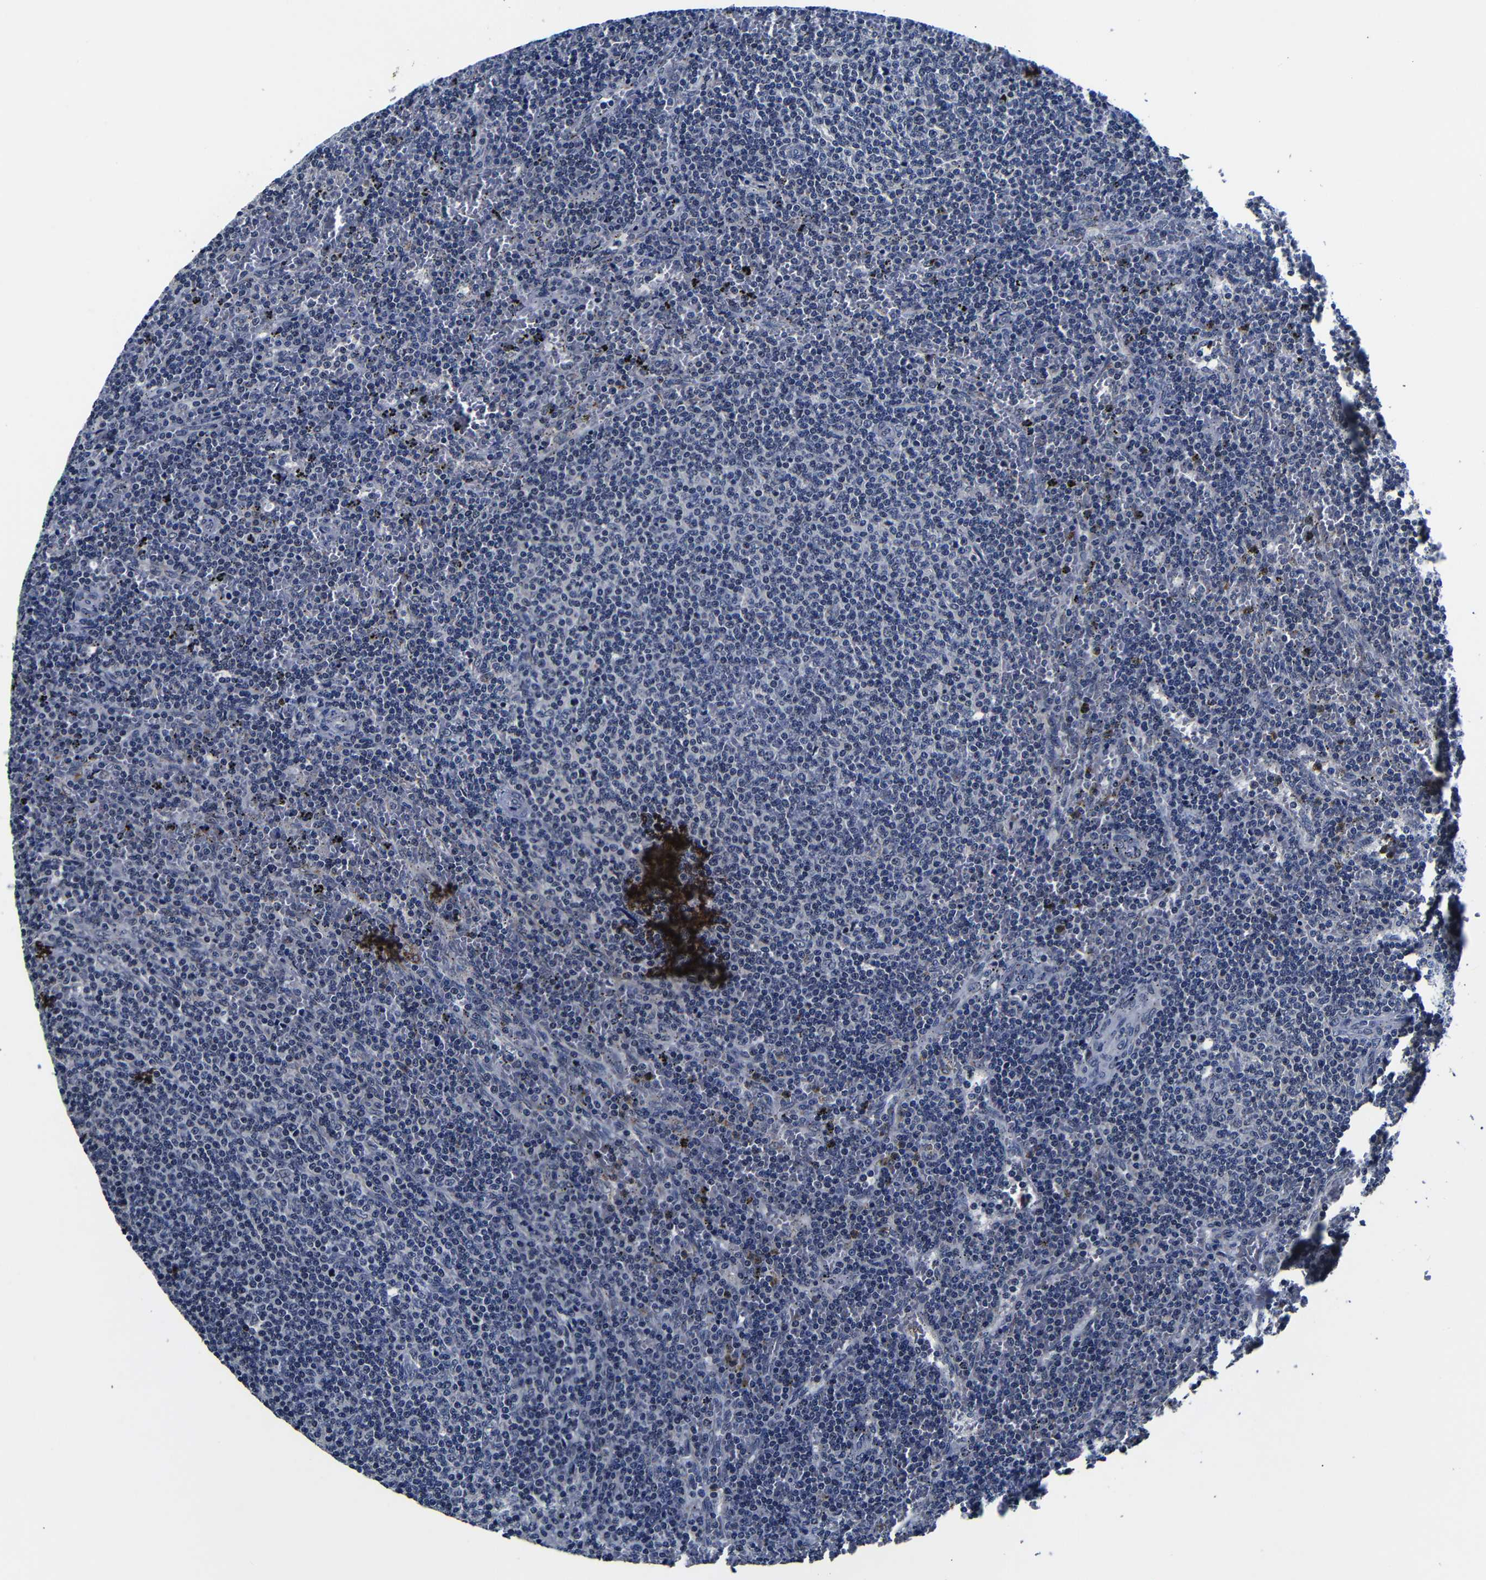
{"staining": {"intensity": "negative", "quantity": "none", "location": "none"}, "tissue": "lymphoma", "cell_type": "Tumor cells", "image_type": "cancer", "snomed": [{"axis": "morphology", "description": "Malignant lymphoma, non-Hodgkin's type, Low grade"}, {"axis": "topography", "description": "Spleen"}], "caption": "DAB (3,3'-diaminobenzidine) immunohistochemical staining of lymphoma demonstrates no significant staining in tumor cells.", "gene": "DEPP1", "patient": {"sex": "female", "age": 50}}